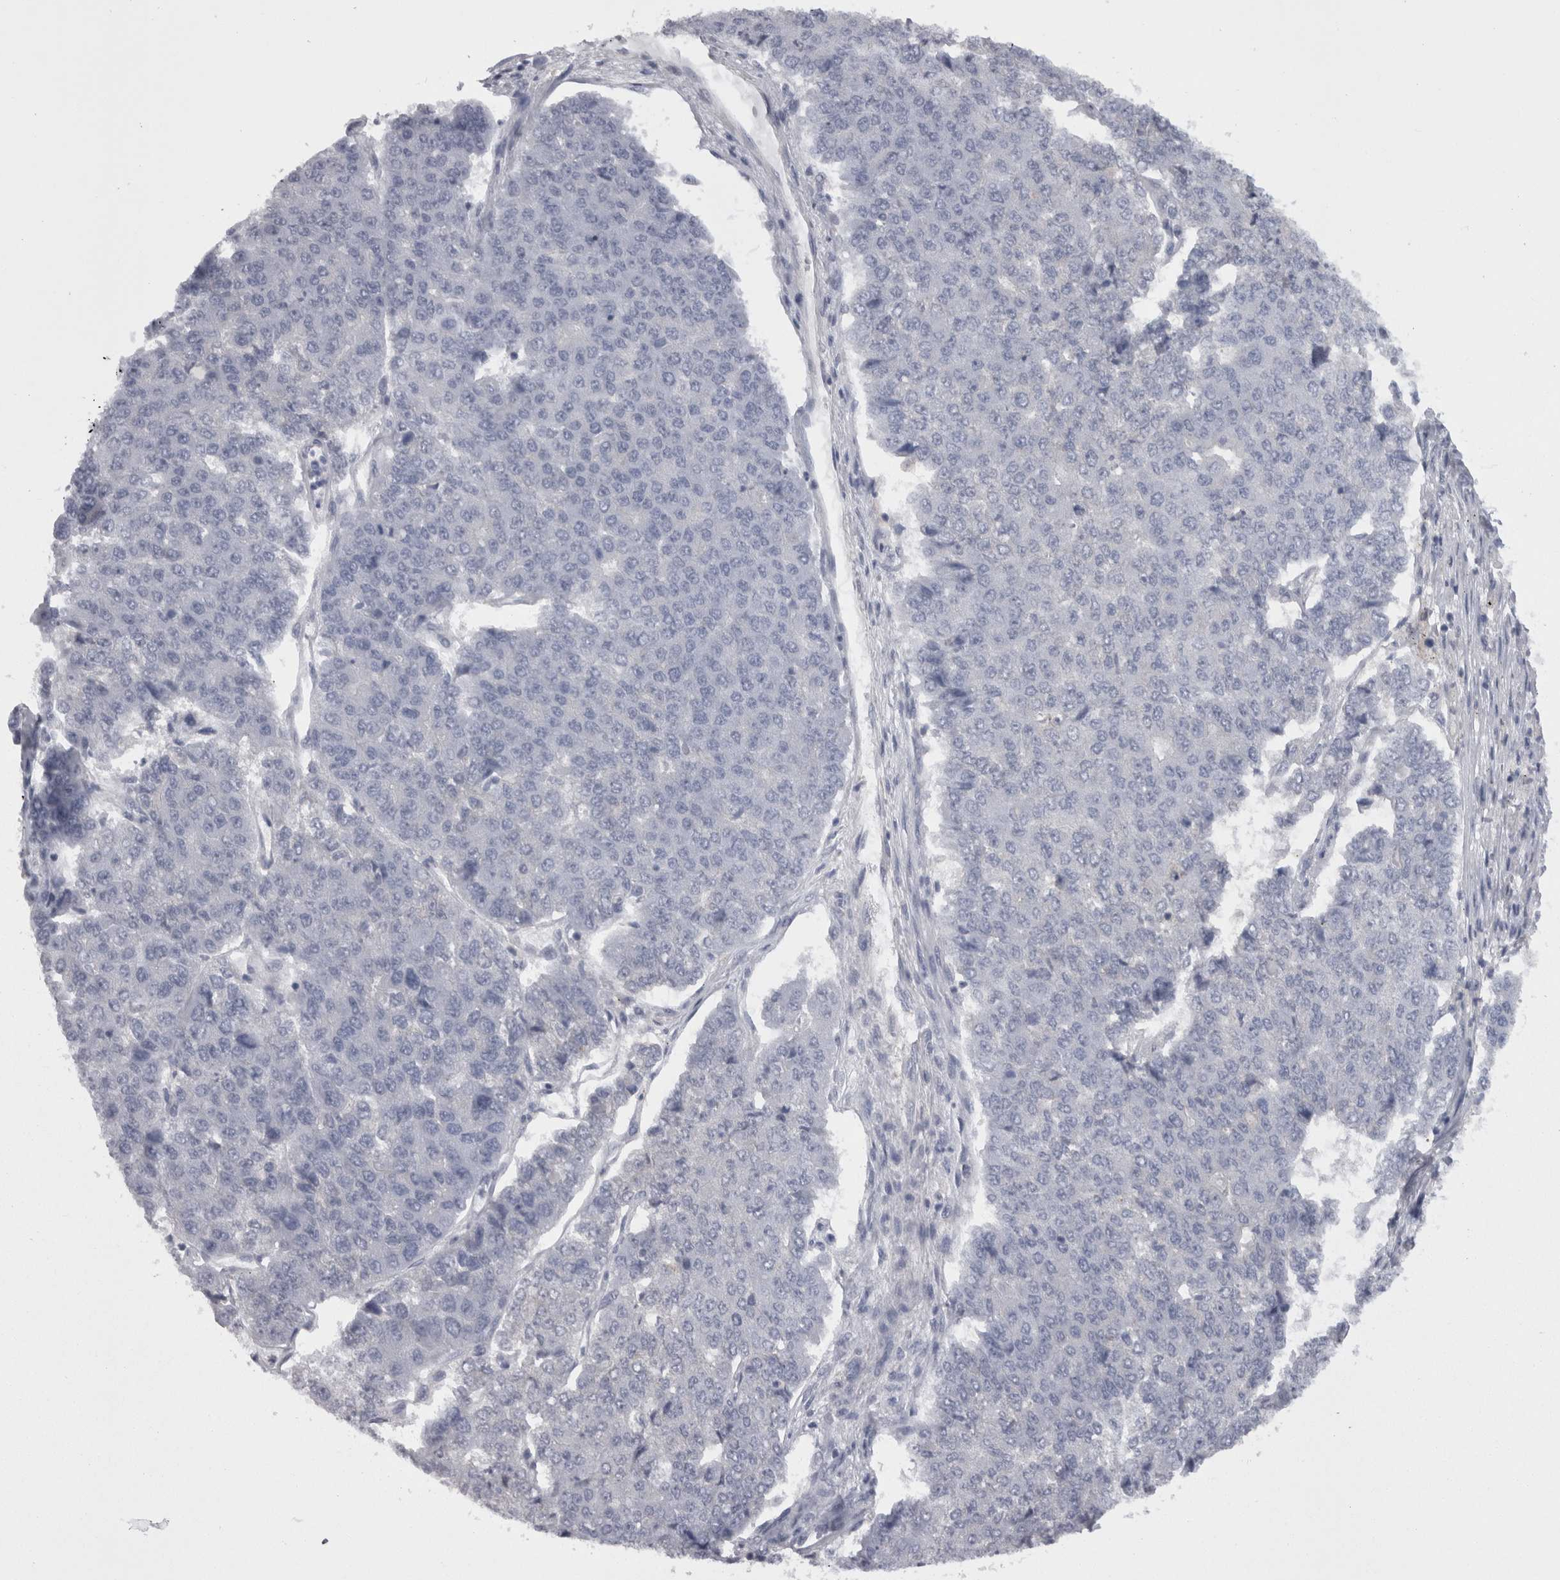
{"staining": {"intensity": "negative", "quantity": "none", "location": "none"}, "tissue": "pancreatic cancer", "cell_type": "Tumor cells", "image_type": "cancer", "snomed": [{"axis": "morphology", "description": "Adenocarcinoma, NOS"}, {"axis": "topography", "description": "Pancreas"}], "caption": "Pancreatic cancer (adenocarcinoma) stained for a protein using immunohistochemistry (IHC) demonstrates no staining tumor cells.", "gene": "CAMK2D", "patient": {"sex": "male", "age": 50}}